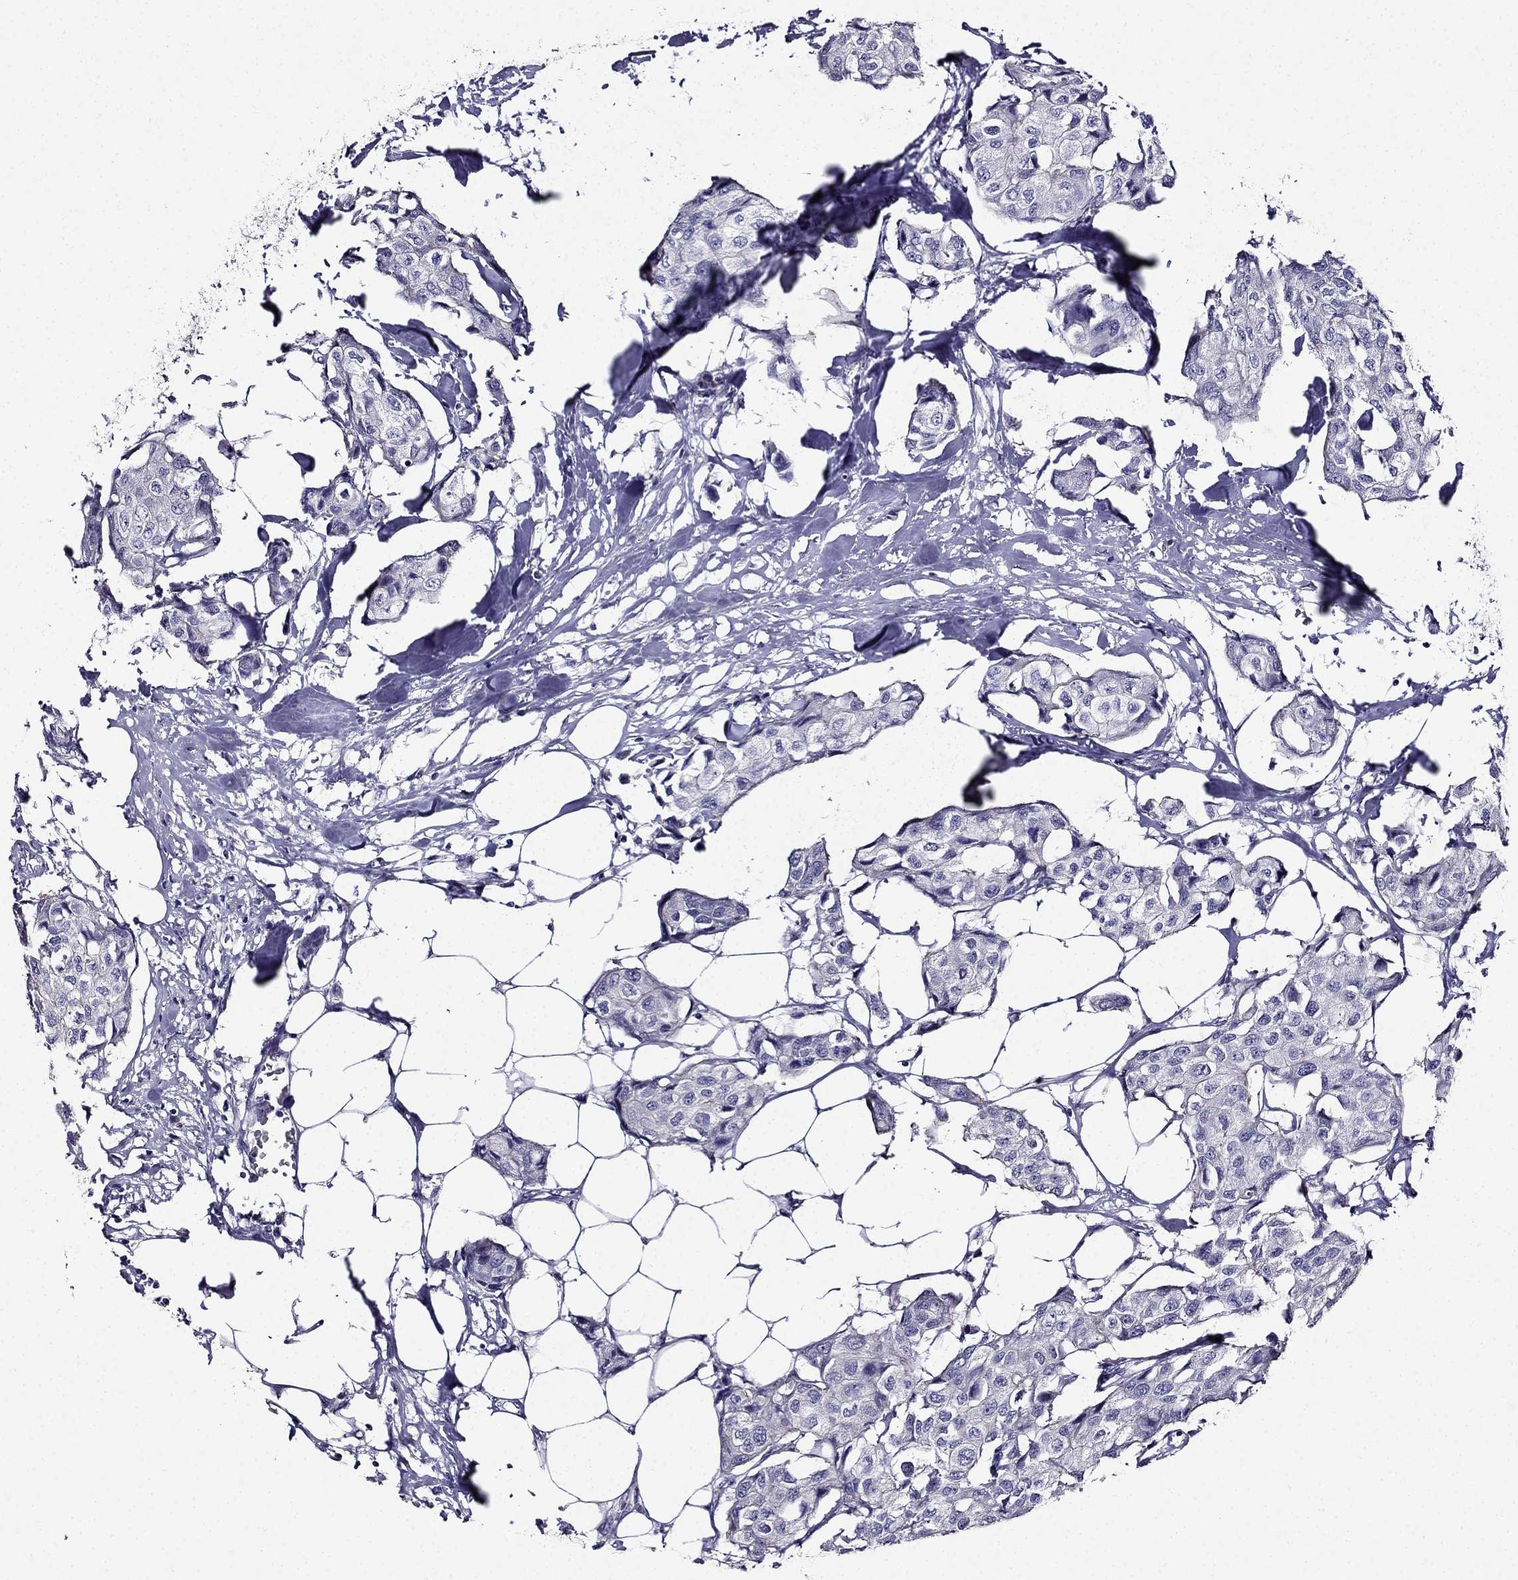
{"staining": {"intensity": "negative", "quantity": "none", "location": "none"}, "tissue": "breast cancer", "cell_type": "Tumor cells", "image_type": "cancer", "snomed": [{"axis": "morphology", "description": "Duct carcinoma"}, {"axis": "topography", "description": "Breast"}], "caption": "High power microscopy histopathology image of an immunohistochemistry micrograph of breast cancer, revealing no significant positivity in tumor cells.", "gene": "TMEM266", "patient": {"sex": "female", "age": 80}}